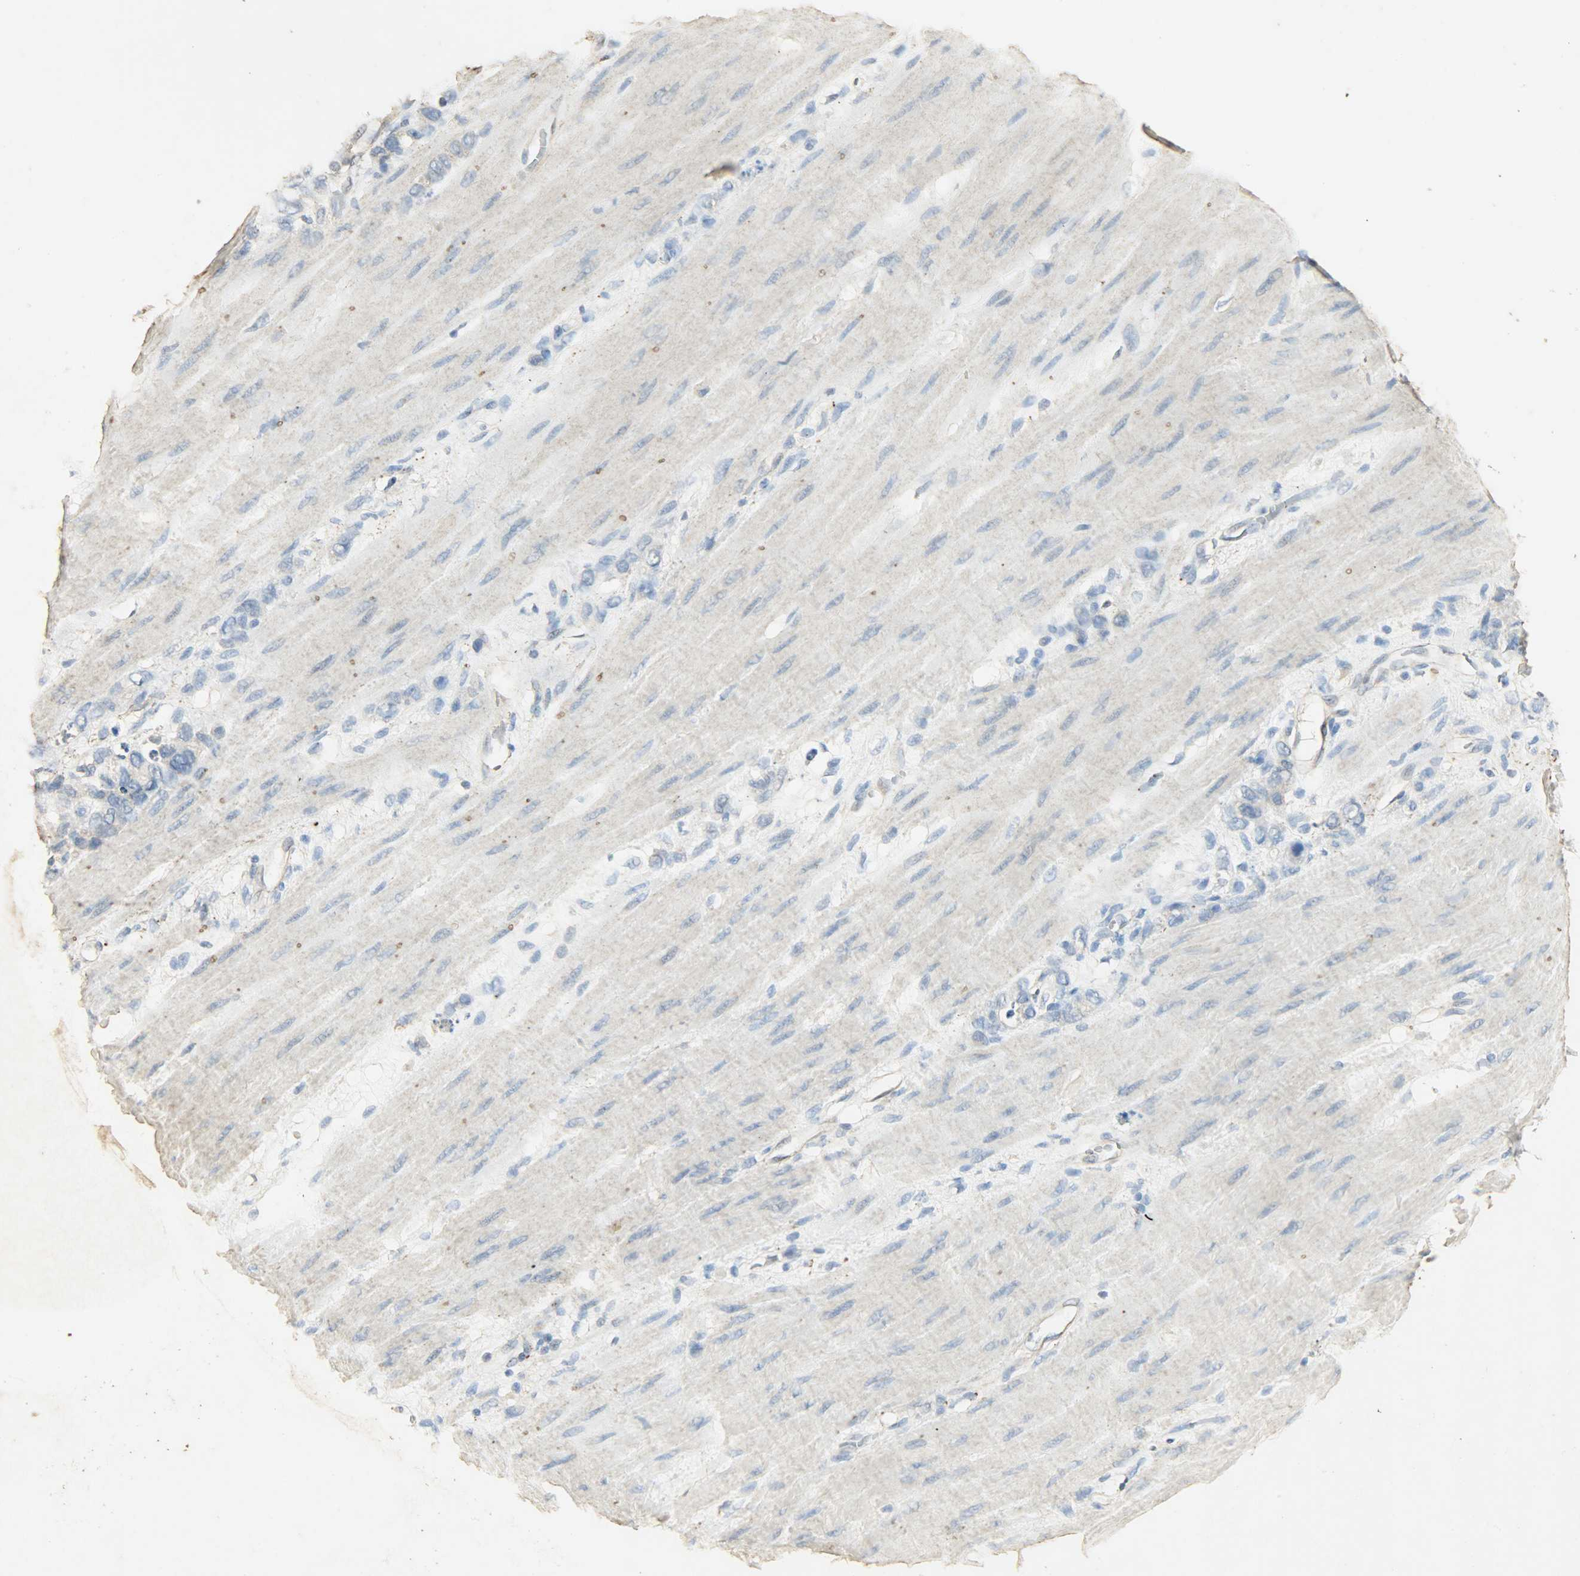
{"staining": {"intensity": "negative", "quantity": "none", "location": "none"}, "tissue": "stomach cancer", "cell_type": "Tumor cells", "image_type": "cancer", "snomed": [{"axis": "morphology", "description": "Adenocarcinoma, NOS"}, {"axis": "topography", "description": "Stomach"}], "caption": "There is no significant expression in tumor cells of stomach cancer. (Immunohistochemistry (ihc), brightfield microscopy, high magnification).", "gene": "ASB9", "patient": {"sex": "male", "age": 82}}